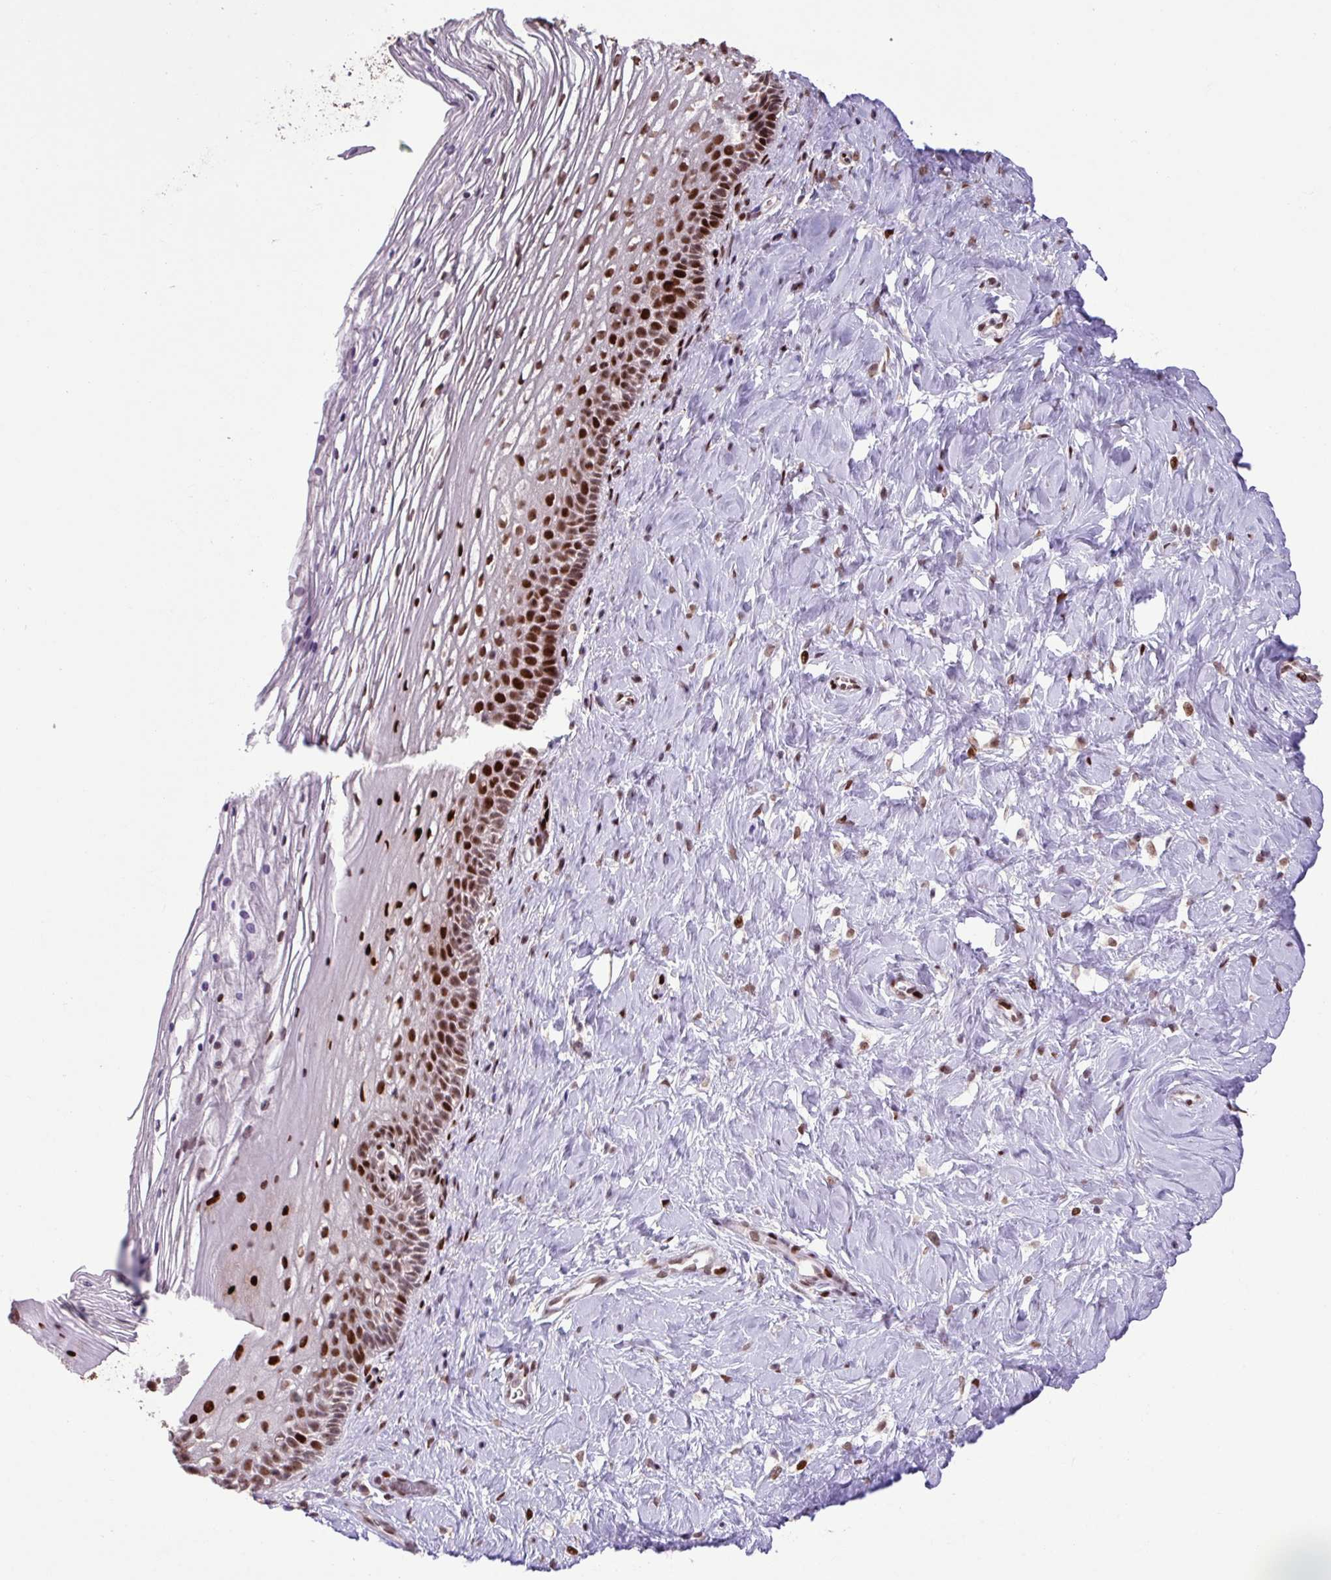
{"staining": {"intensity": "moderate", "quantity": "25%-75%", "location": "nuclear"}, "tissue": "cervix", "cell_type": "Glandular cells", "image_type": "normal", "snomed": [{"axis": "morphology", "description": "Normal tissue, NOS"}, {"axis": "topography", "description": "Cervix"}], "caption": "Immunohistochemical staining of normal cervix exhibits 25%-75% levels of moderate nuclear protein expression in about 25%-75% of glandular cells.", "gene": "ZNF709", "patient": {"sex": "female", "age": 36}}